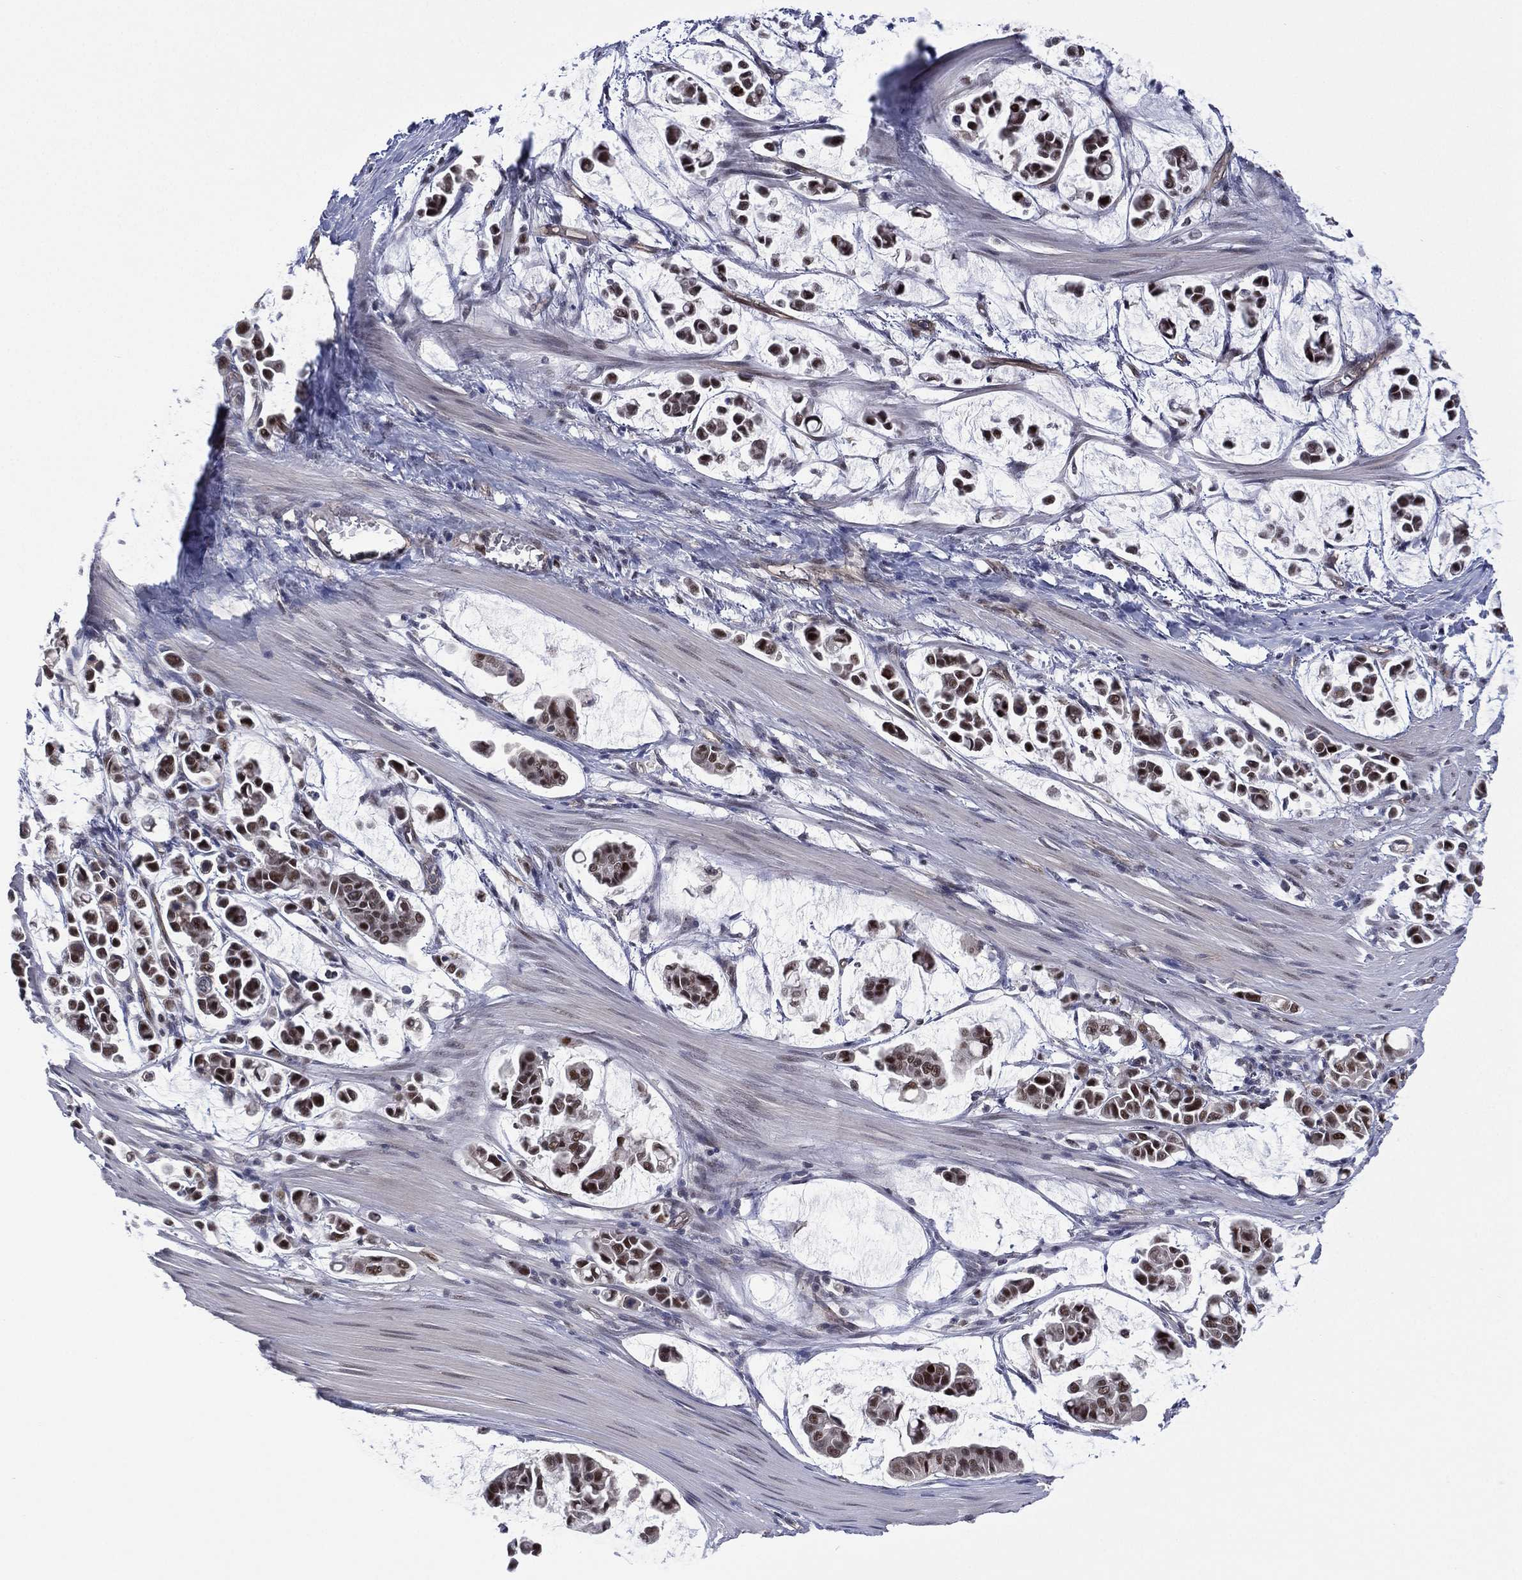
{"staining": {"intensity": "strong", "quantity": ">75%", "location": "nuclear"}, "tissue": "stomach cancer", "cell_type": "Tumor cells", "image_type": "cancer", "snomed": [{"axis": "morphology", "description": "Adenocarcinoma, NOS"}, {"axis": "topography", "description": "Stomach"}], "caption": "Tumor cells reveal strong nuclear staining in about >75% of cells in adenocarcinoma (stomach). Nuclei are stained in blue.", "gene": "GSE1", "patient": {"sex": "male", "age": 82}}